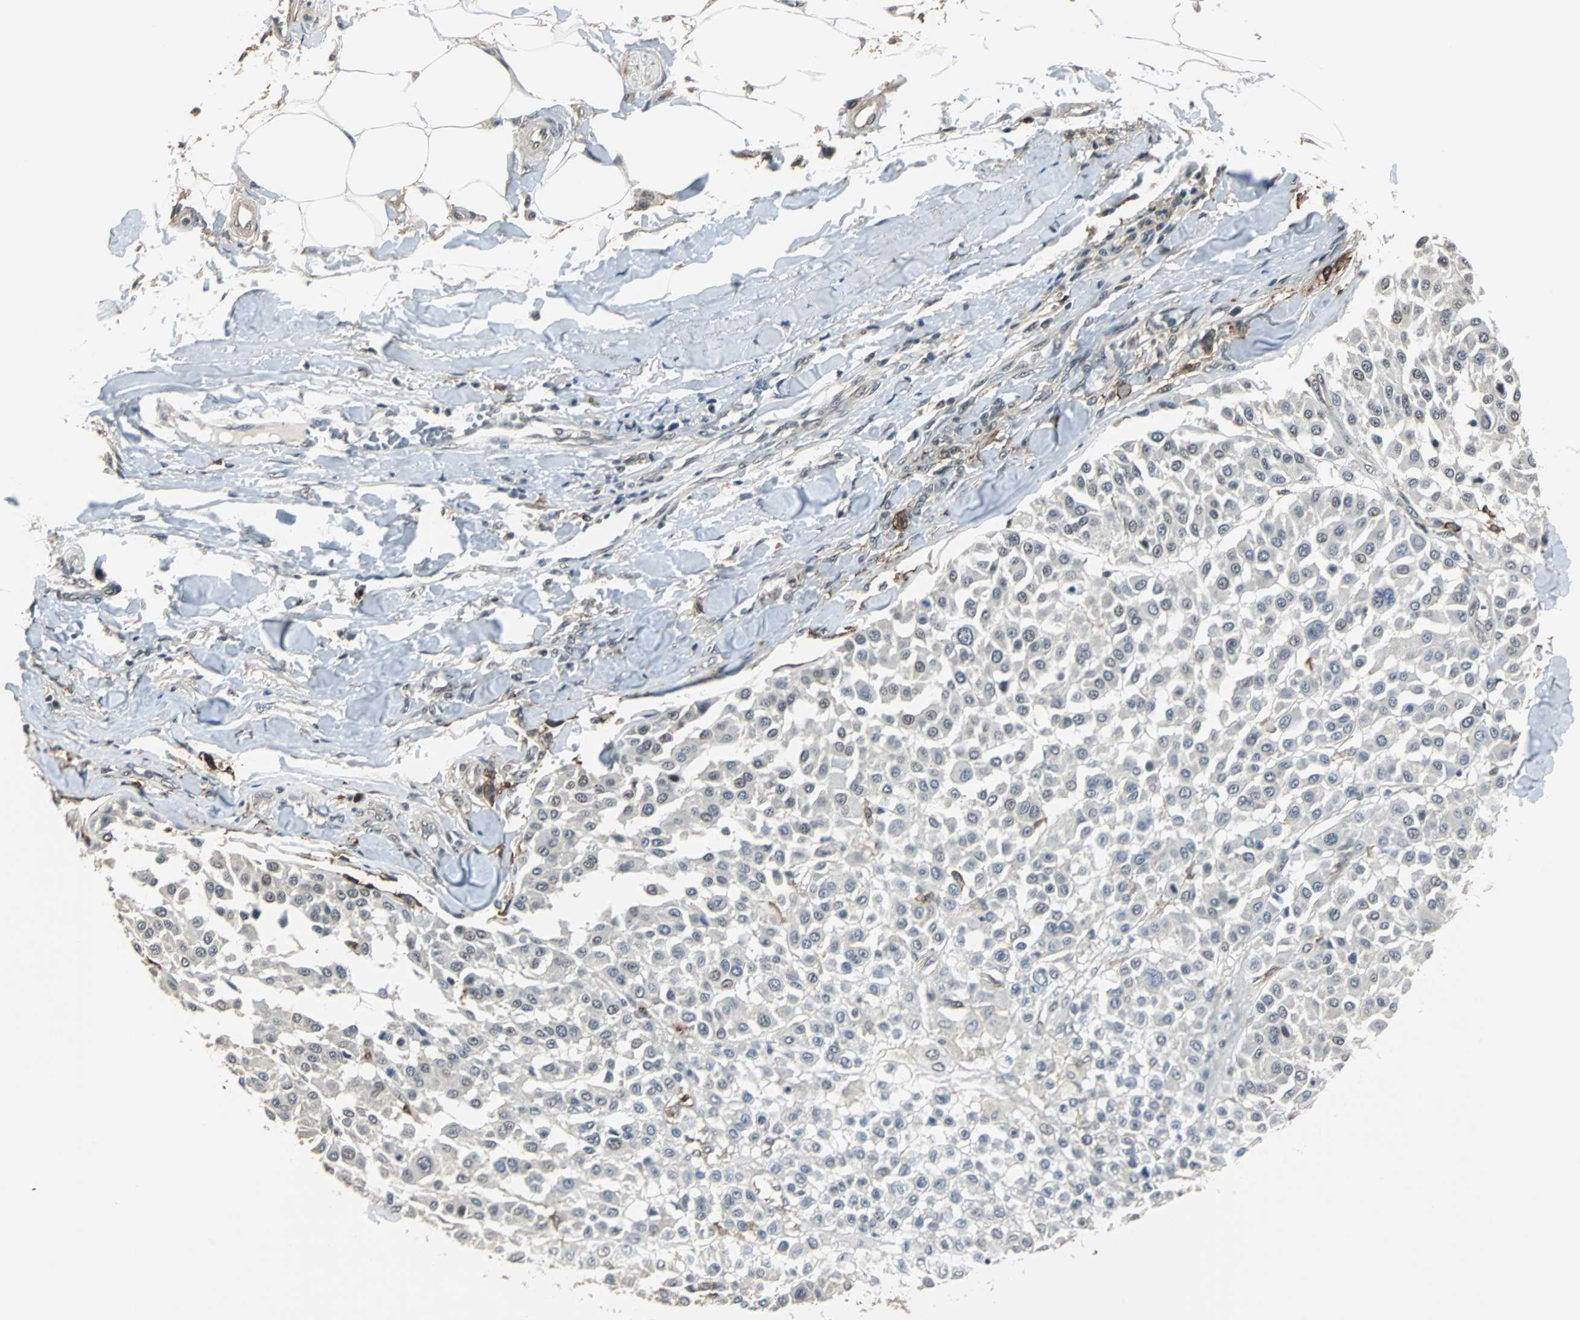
{"staining": {"intensity": "negative", "quantity": "none", "location": "none"}, "tissue": "melanoma", "cell_type": "Tumor cells", "image_type": "cancer", "snomed": [{"axis": "morphology", "description": "Malignant melanoma, Metastatic site"}, {"axis": "topography", "description": "Soft tissue"}], "caption": "A micrograph of melanoma stained for a protein demonstrates no brown staining in tumor cells.", "gene": "MKX", "patient": {"sex": "male", "age": 41}}